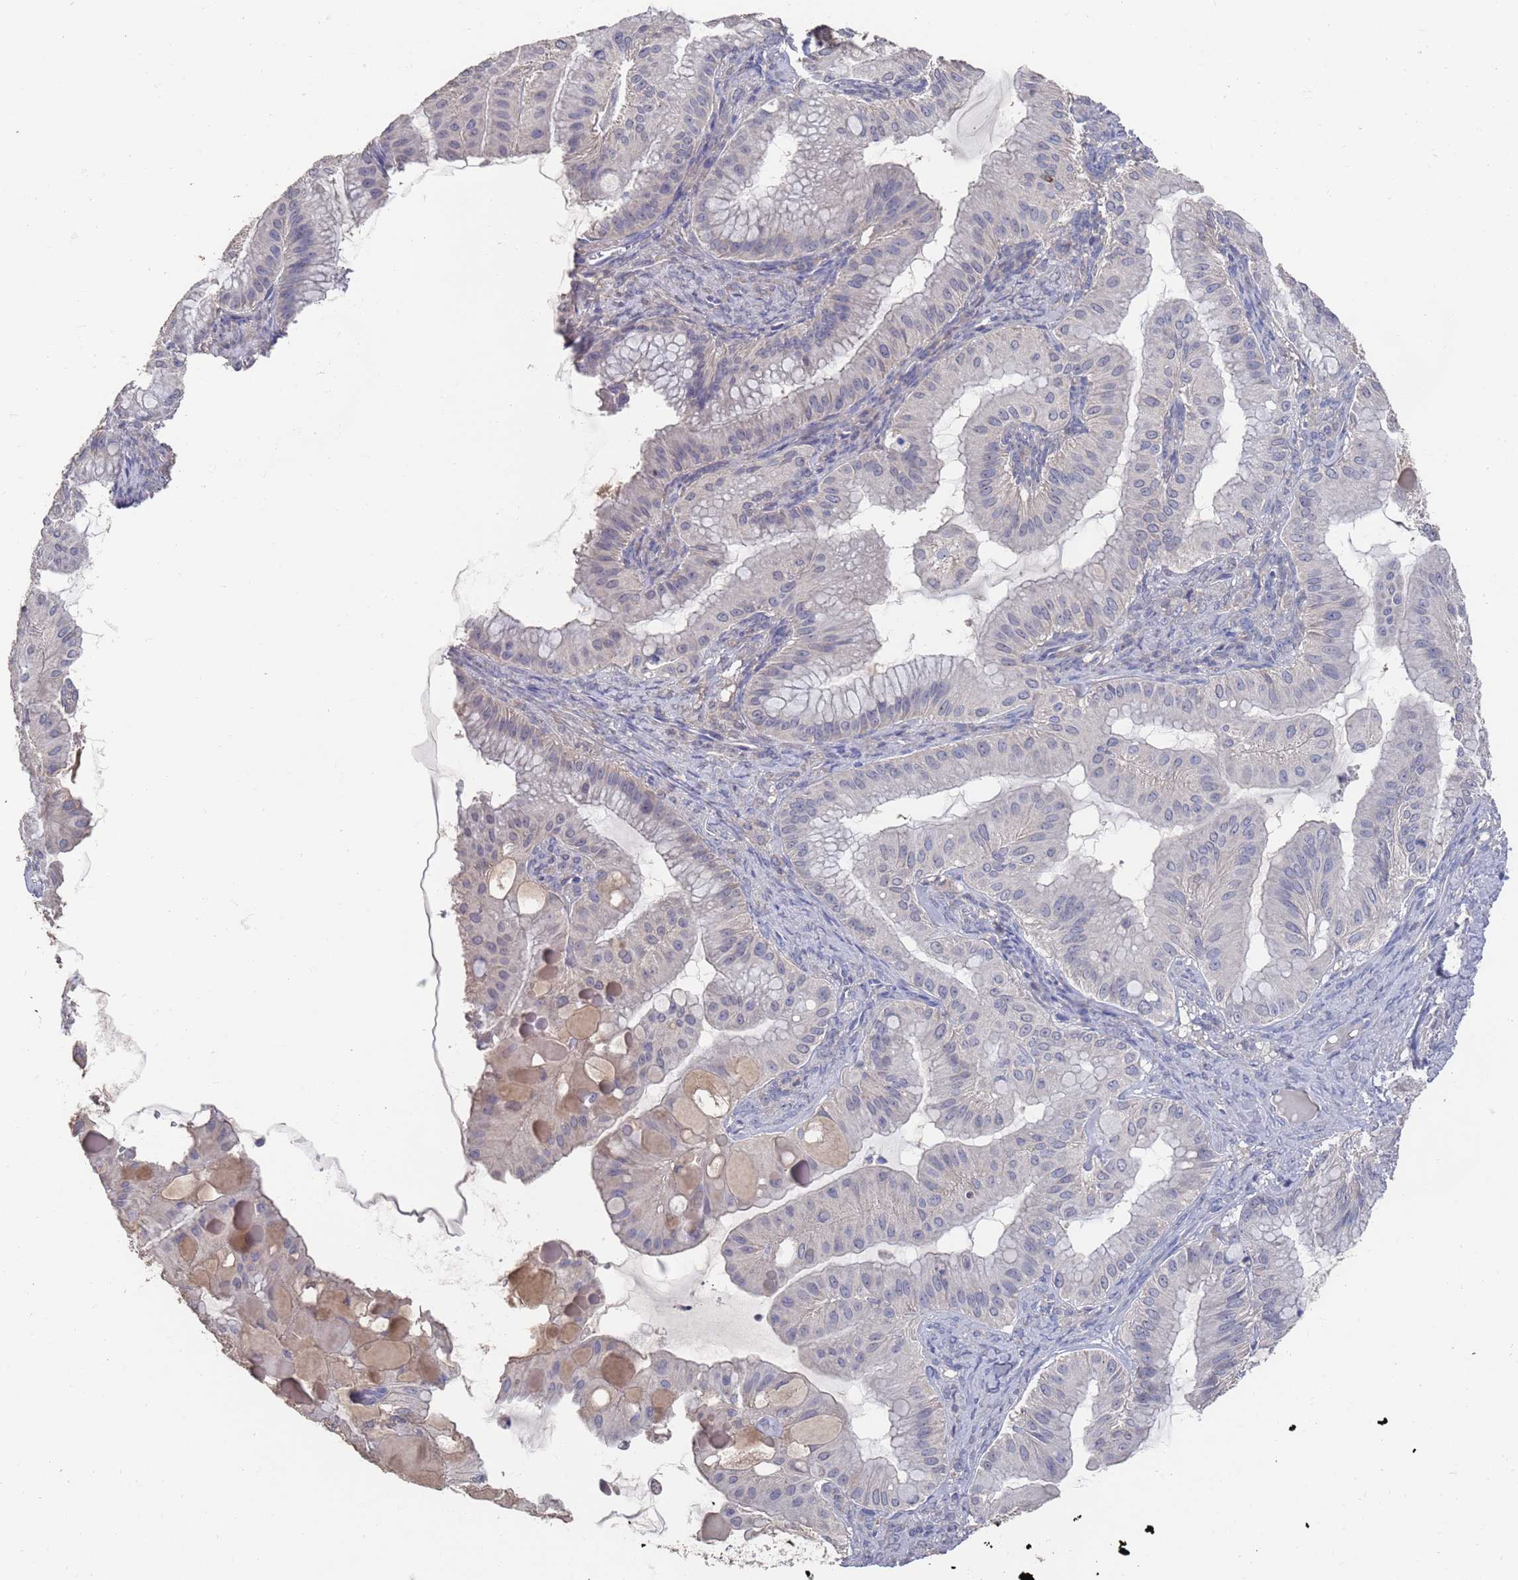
{"staining": {"intensity": "negative", "quantity": "none", "location": "none"}, "tissue": "ovarian cancer", "cell_type": "Tumor cells", "image_type": "cancer", "snomed": [{"axis": "morphology", "description": "Cystadenocarcinoma, mucinous, NOS"}, {"axis": "topography", "description": "Ovary"}], "caption": "Micrograph shows no significant protein positivity in tumor cells of ovarian mucinous cystadenocarcinoma. (Stains: DAB (3,3'-diaminobenzidine) immunohistochemistry (IHC) with hematoxylin counter stain, Microscopy: brightfield microscopy at high magnification).", "gene": "BTBD18", "patient": {"sex": "female", "age": 61}}